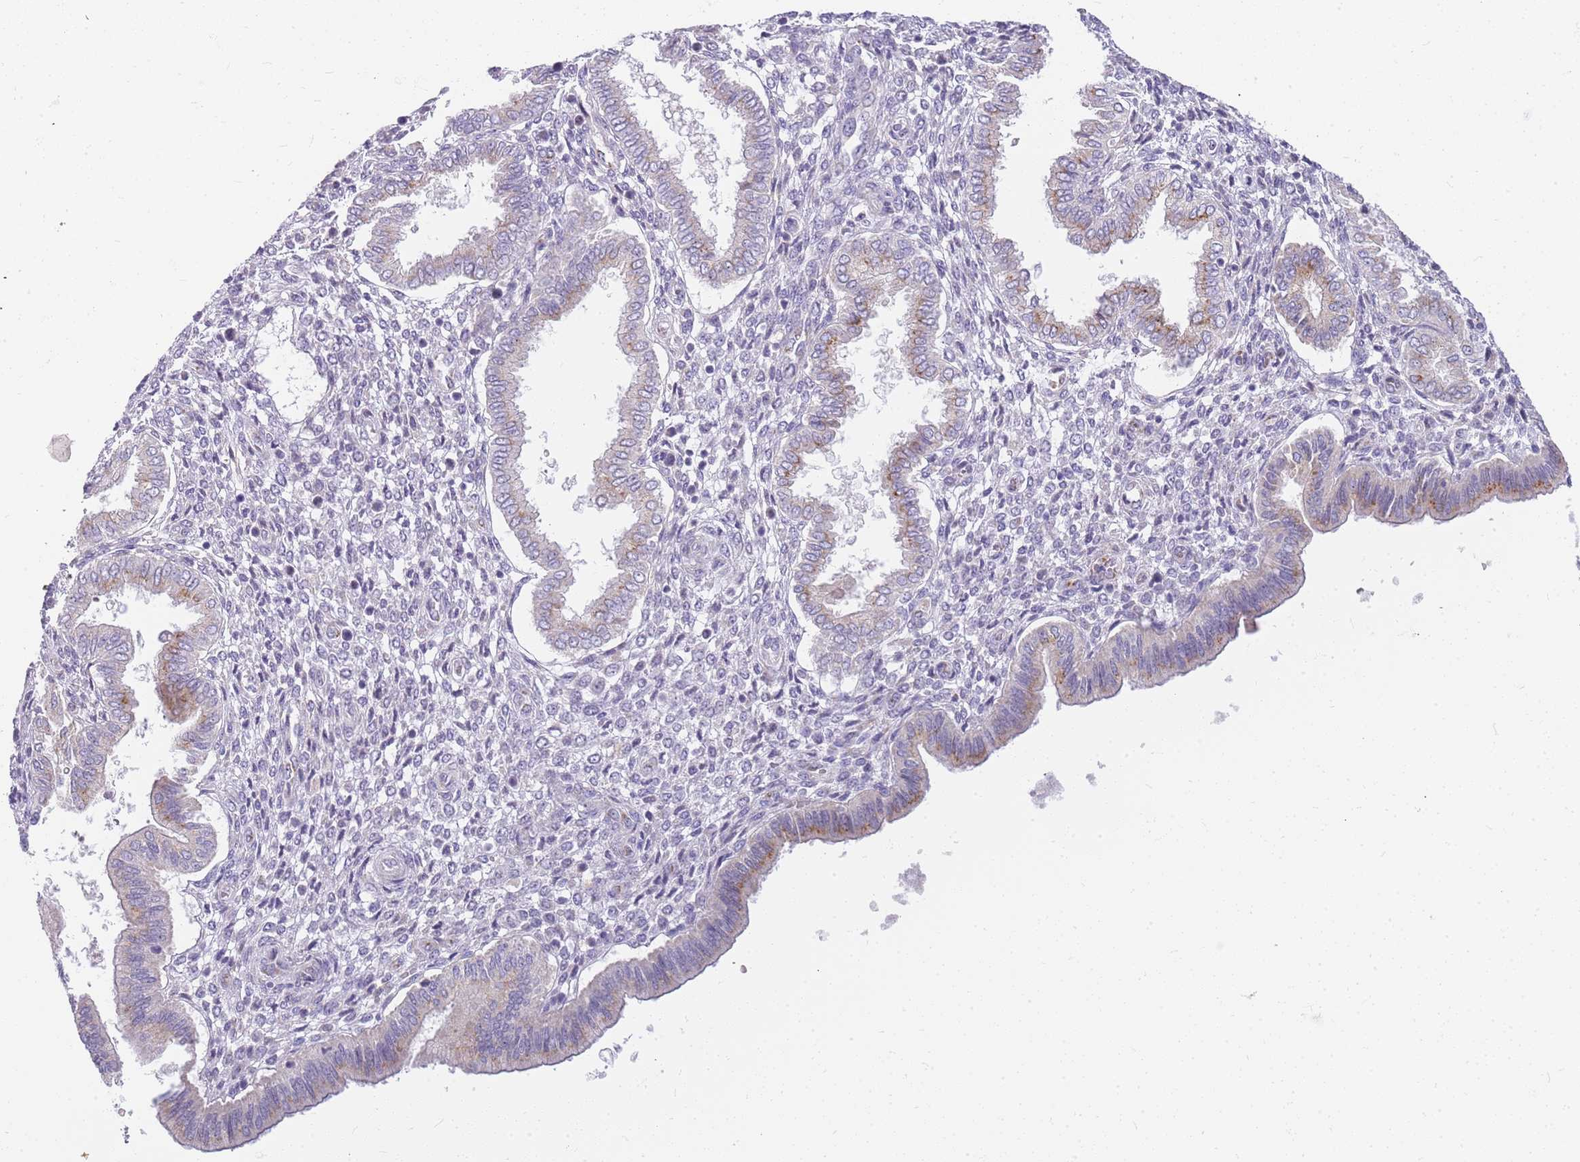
{"staining": {"intensity": "negative", "quantity": "none", "location": "none"}, "tissue": "endometrium", "cell_type": "Cells in endometrial stroma", "image_type": "normal", "snomed": [{"axis": "morphology", "description": "Normal tissue, NOS"}, {"axis": "topography", "description": "Endometrium"}], "caption": "The image exhibits no significant expression in cells in endometrial stroma of endometrium.", "gene": "DNAJA3", "patient": {"sex": "female", "age": 24}}